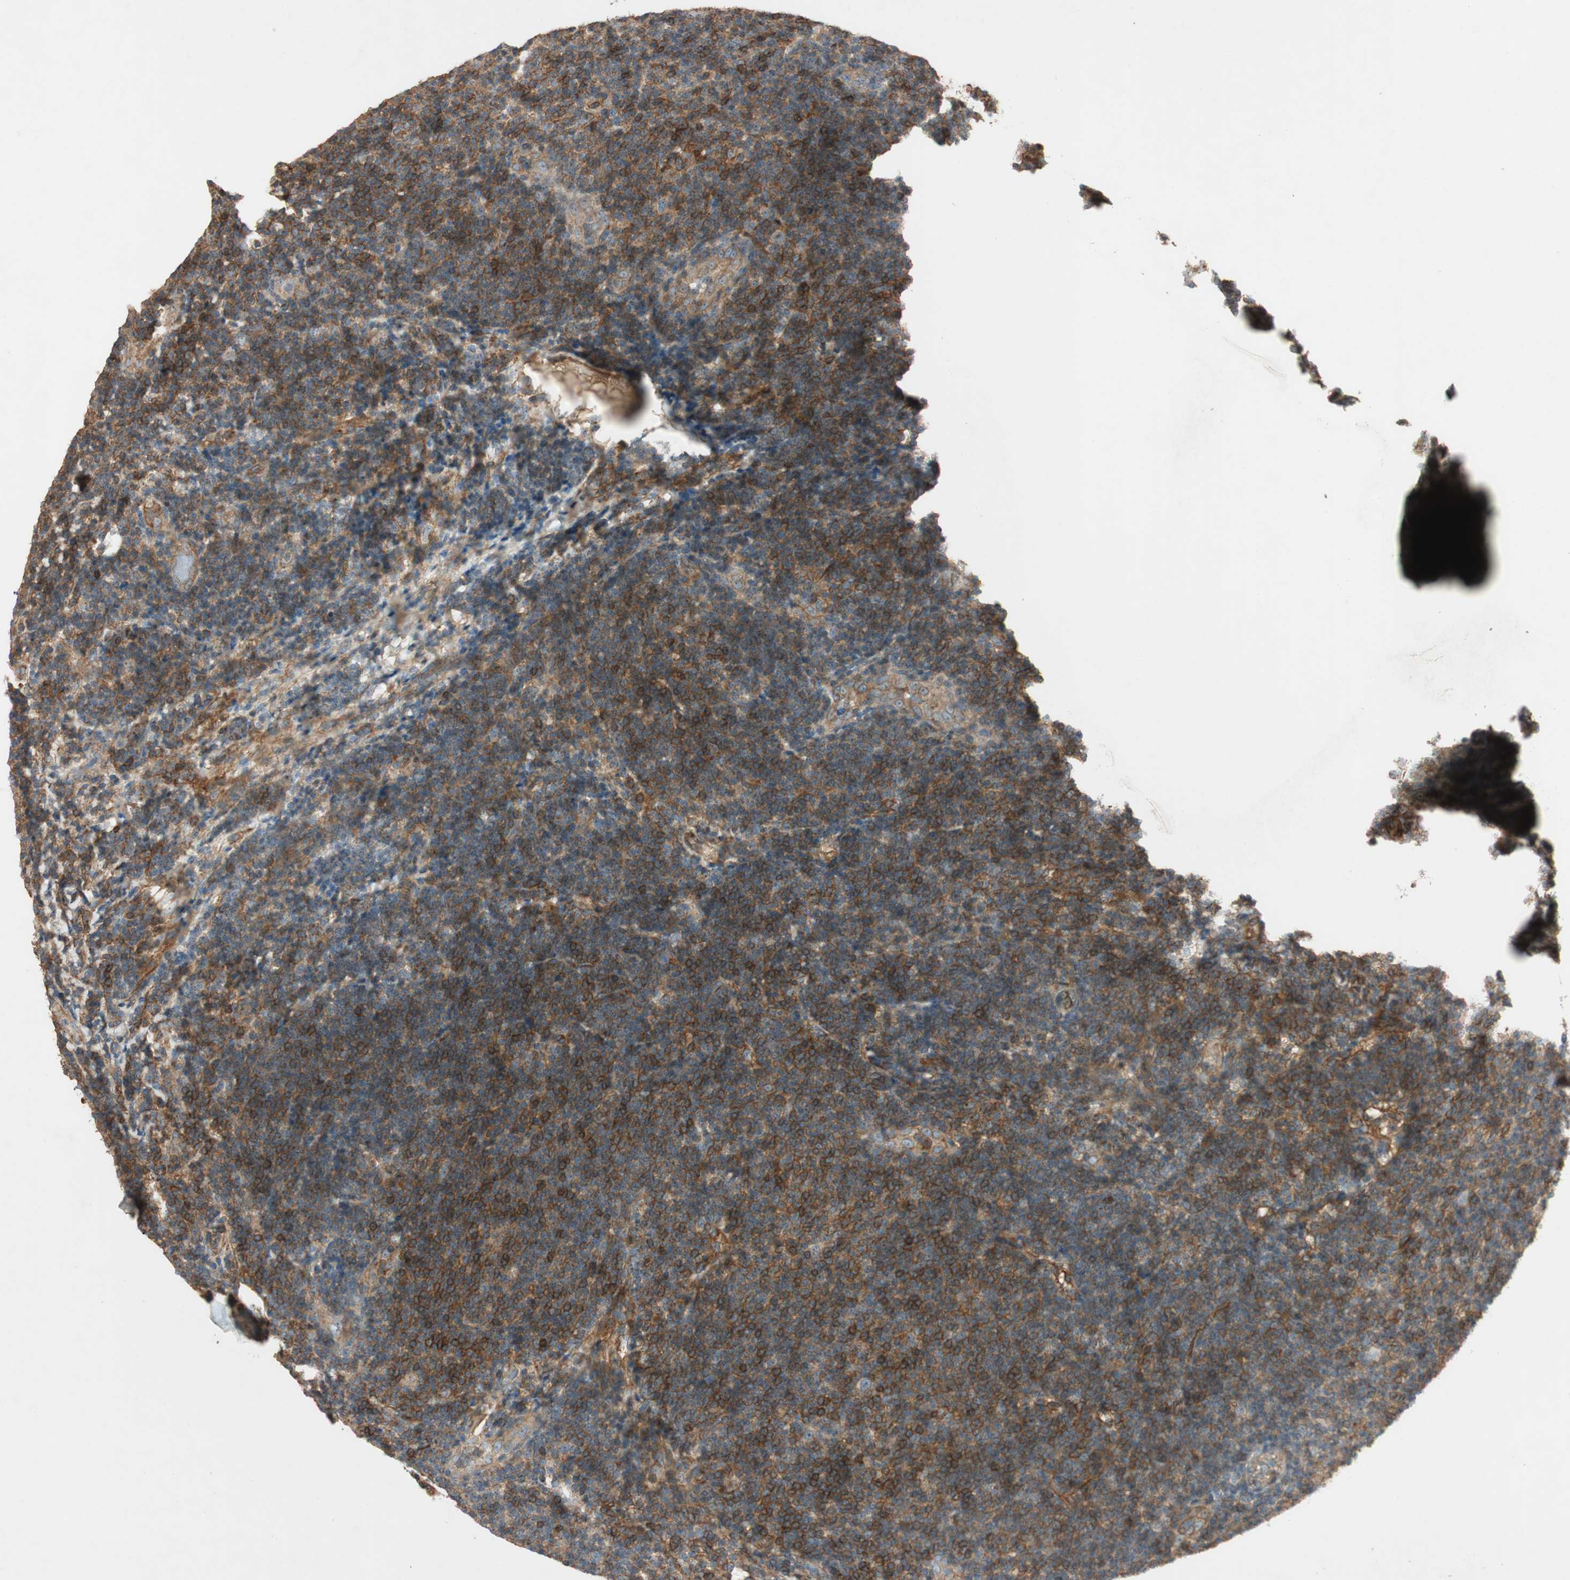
{"staining": {"intensity": "moderate", "quantity": ">75%", "location": "cytoplasmic/membranous"}, "tissue": "lymphoma", "cell_type": "Tumor cells", "image_type": "cancer", "snomed": [{"axis": "morphology", "description": "Malignant lymphoma, non-Hodgkin's type, Low grade"}, {"axis": "topography", "description": "Lymph node"}], "caption": "A brown stain highlights moderate cytoplasmic/membranous expression of a protein in human low-grade malignant lymphoma, non-Hodgkin's type tumor cells.", "gene": "BTN3A3", "patient": {"sex": "male", "age": 83}}